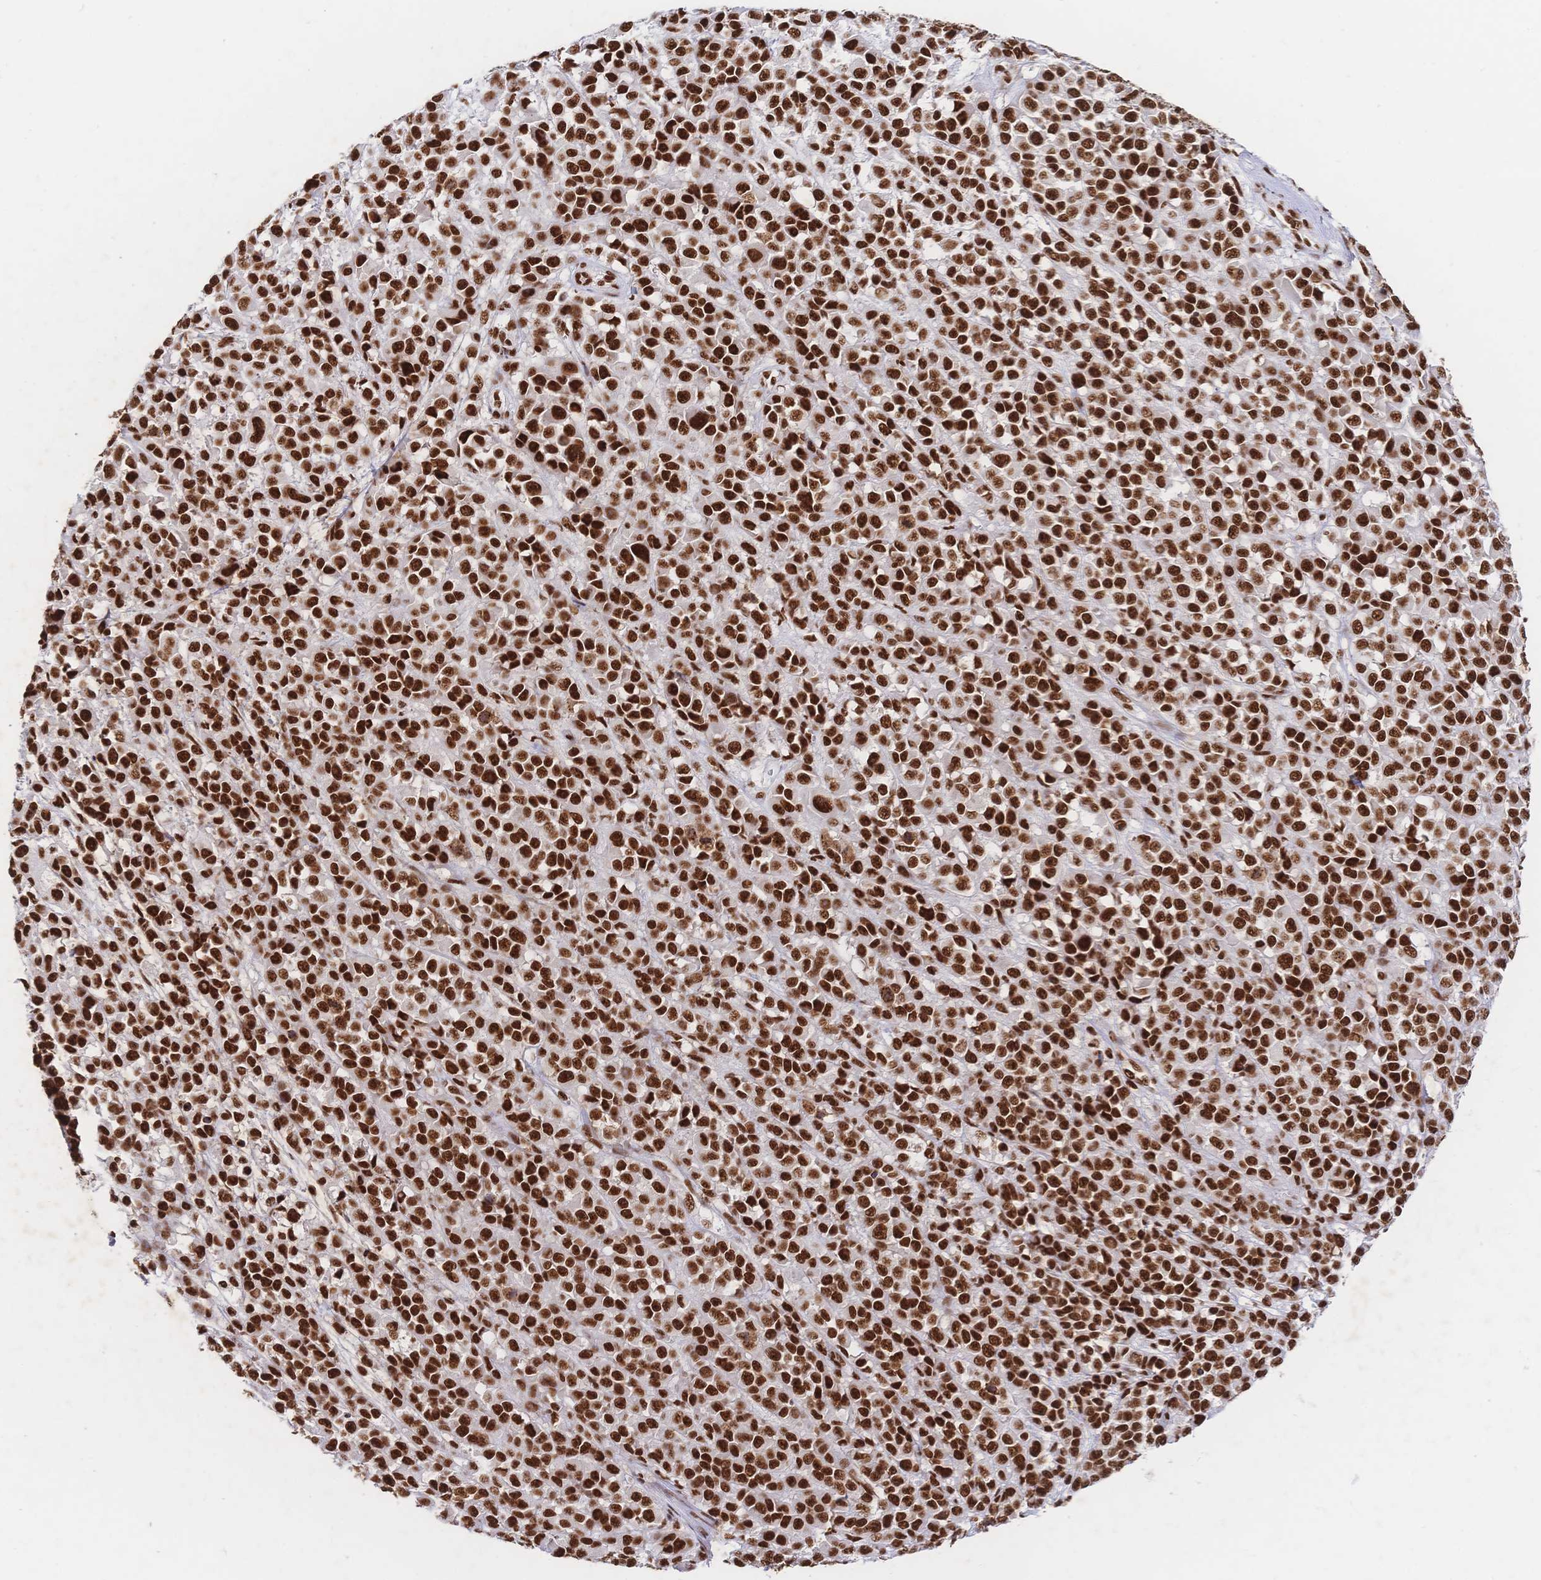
{"staining": {"intensity": "strong", "quantity": ">75%", "location": "nuclear"}, "tissue": "melanoma", "cell_type": "Tumor cells", "image_type": "cancer", "snomed": [{"axis": "morphology", "description": "Malignant melanoma, NOS"}, {"axis": "topography", "description": "Skin"}, {"axis": "topography", "description": "Skin of back"}], "caption": "A photomicrograph of human melanoma stained for a protein shows strong nuclear brown staining in tumor cells.", "gene": "SRSF1", "patient": {"sex": "male", "age": 91}}